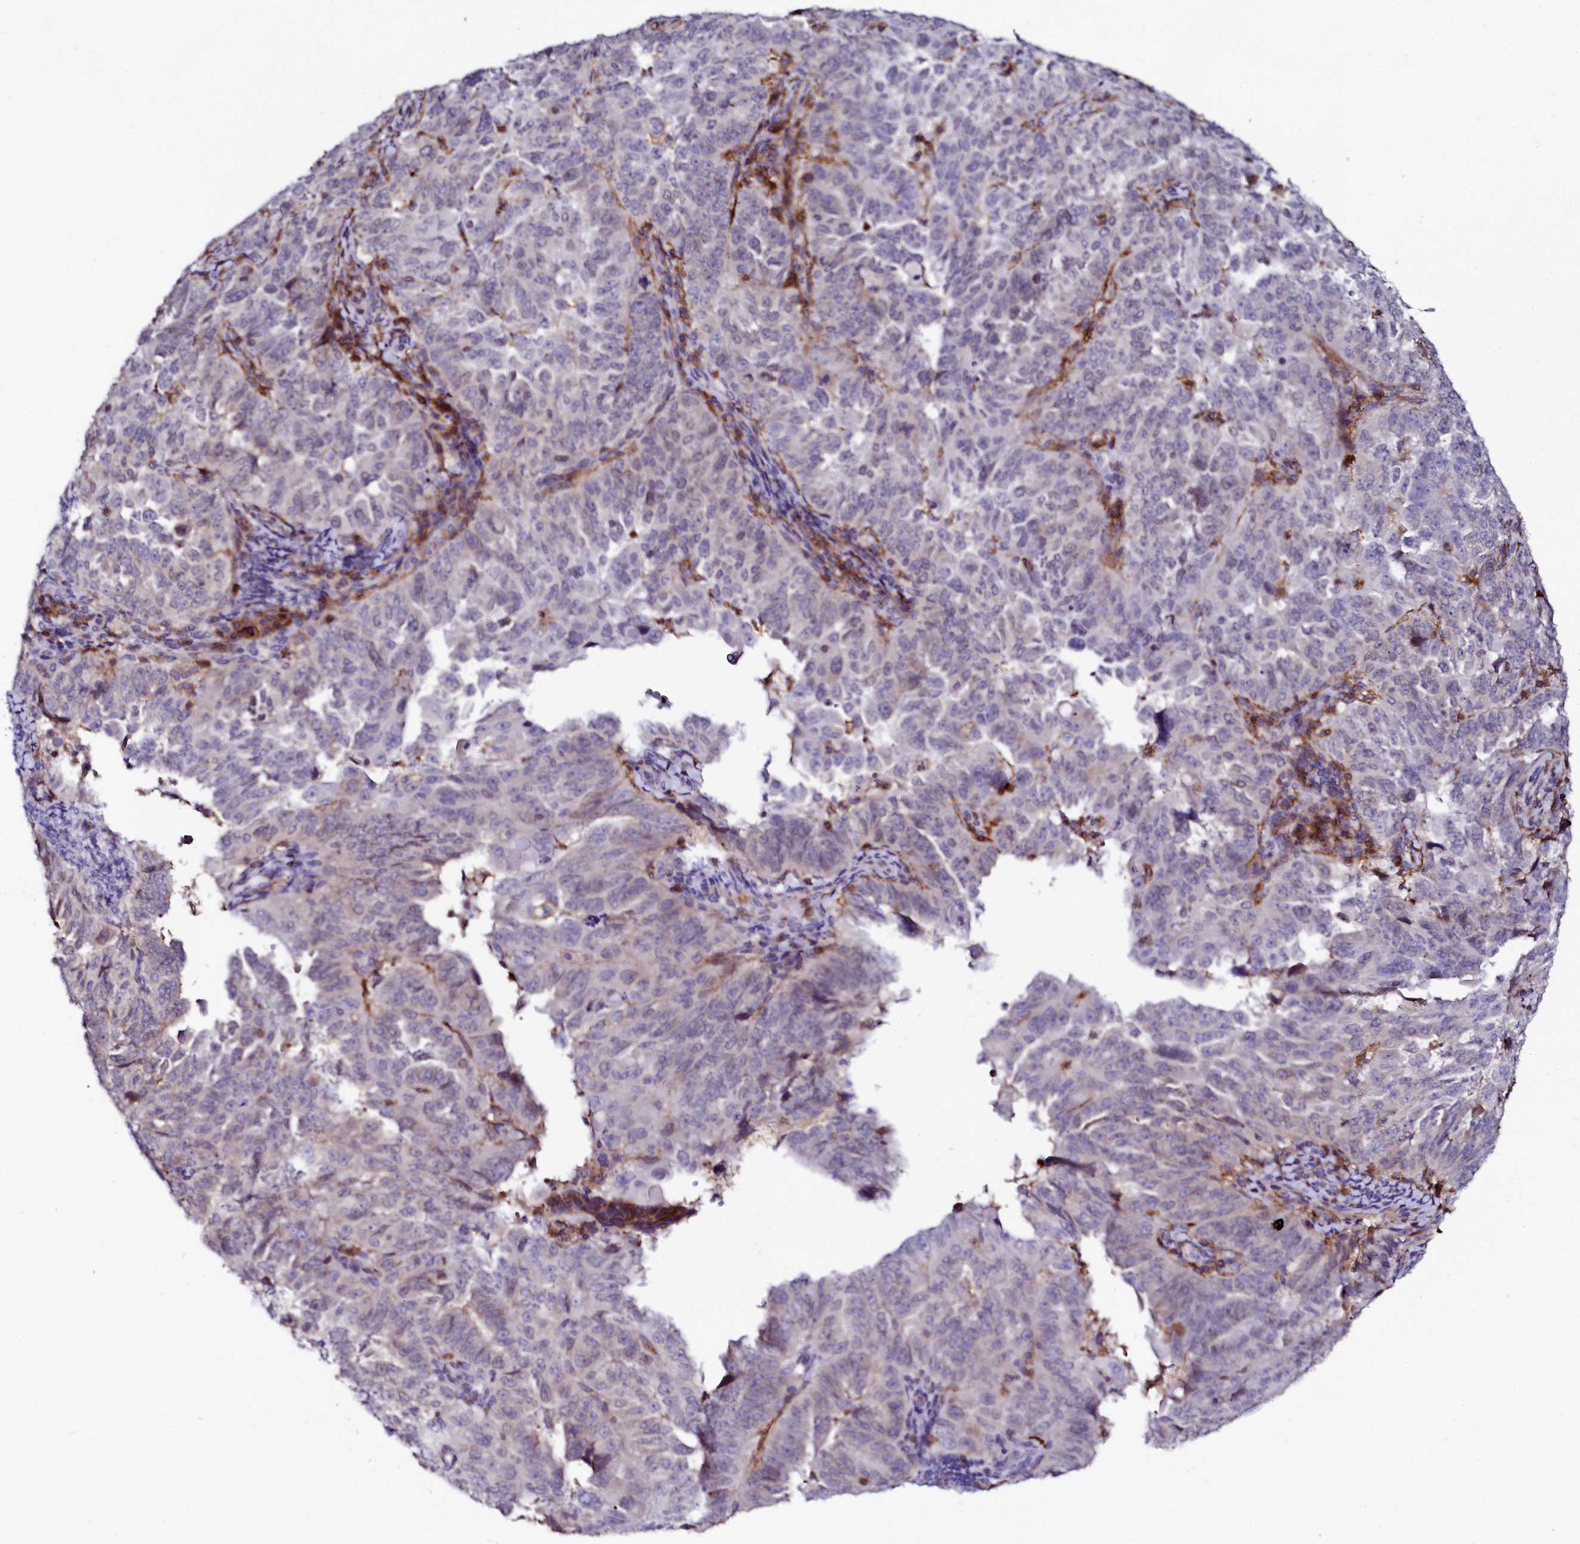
{"staining": {"intensity": "negative", "quantity": "none", "location": "none"}, "tissue": "endometrial cancer", "cell_type": "Tumor cells", "image_type": "cancer", "snomed": [{"axis": "morphology", "description": "Adenocarcinoma, NOS"}, {"axis": "topography", "description": "Endometrium"}], "caption": "An IHC image of adenocarcinoma (endometrial) is shown. There is no staining in tumor cells of adenocarcinoma (endometrial).", "gene": "AAAS", "patient": {"sex": "female", "age": 65}}